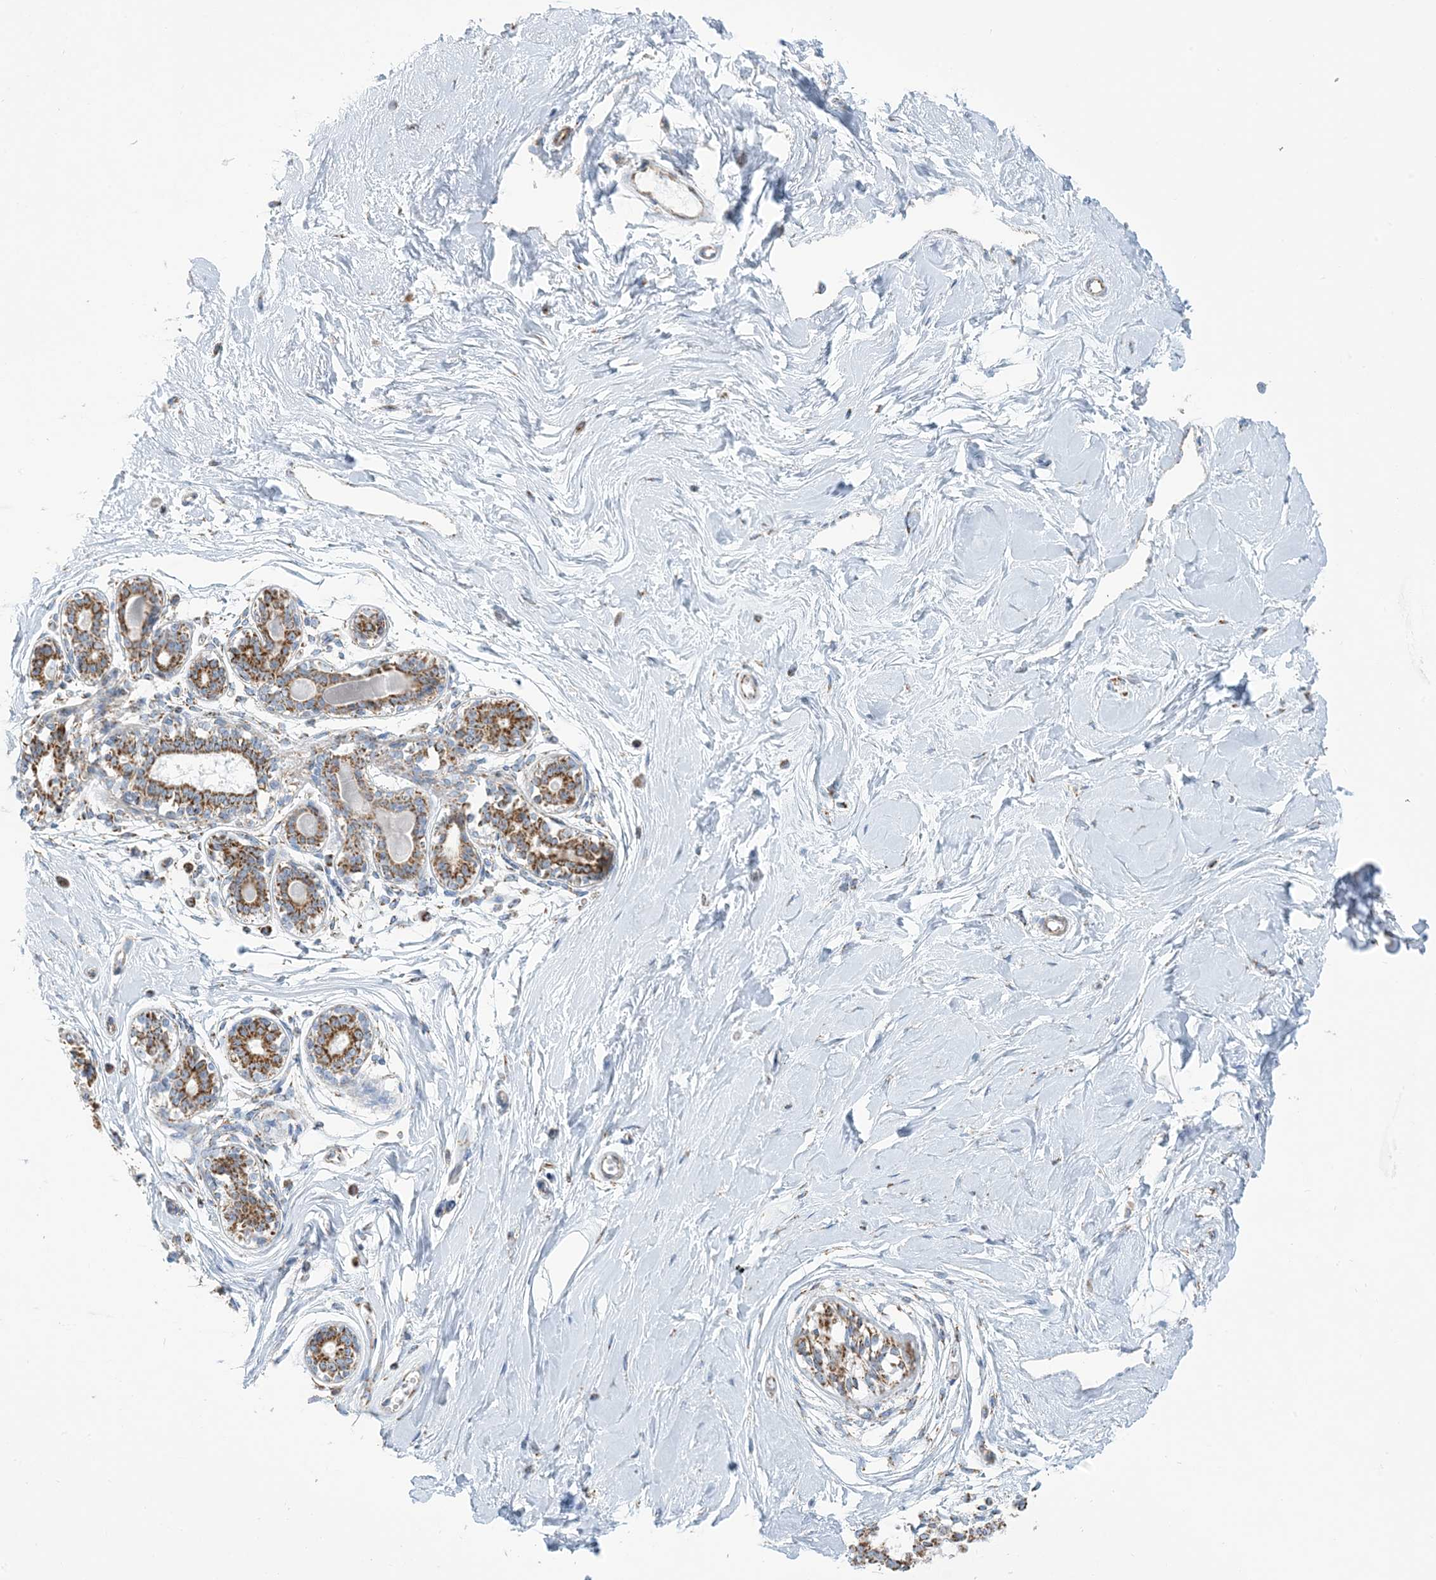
{"staining": {"intensity": "negative", "quantity": "none", "location": "none"}, "tissue": "breast", "cell_type": "Adipocytes", "image_type": "normal", "snomed": [{"axis": "morphology", "description": "Normal tissue, NOS"}, {"axis": "topography", "description": "Breast"}], "caption": "Adipocytes show no significant protein staining in unremarkable breast. (Brightfield microscopy of DAB immunohistochemistry (IHC) at high magnification).", "gene": "SAMM50", "patient": {"sex": "female", "age": 45}}